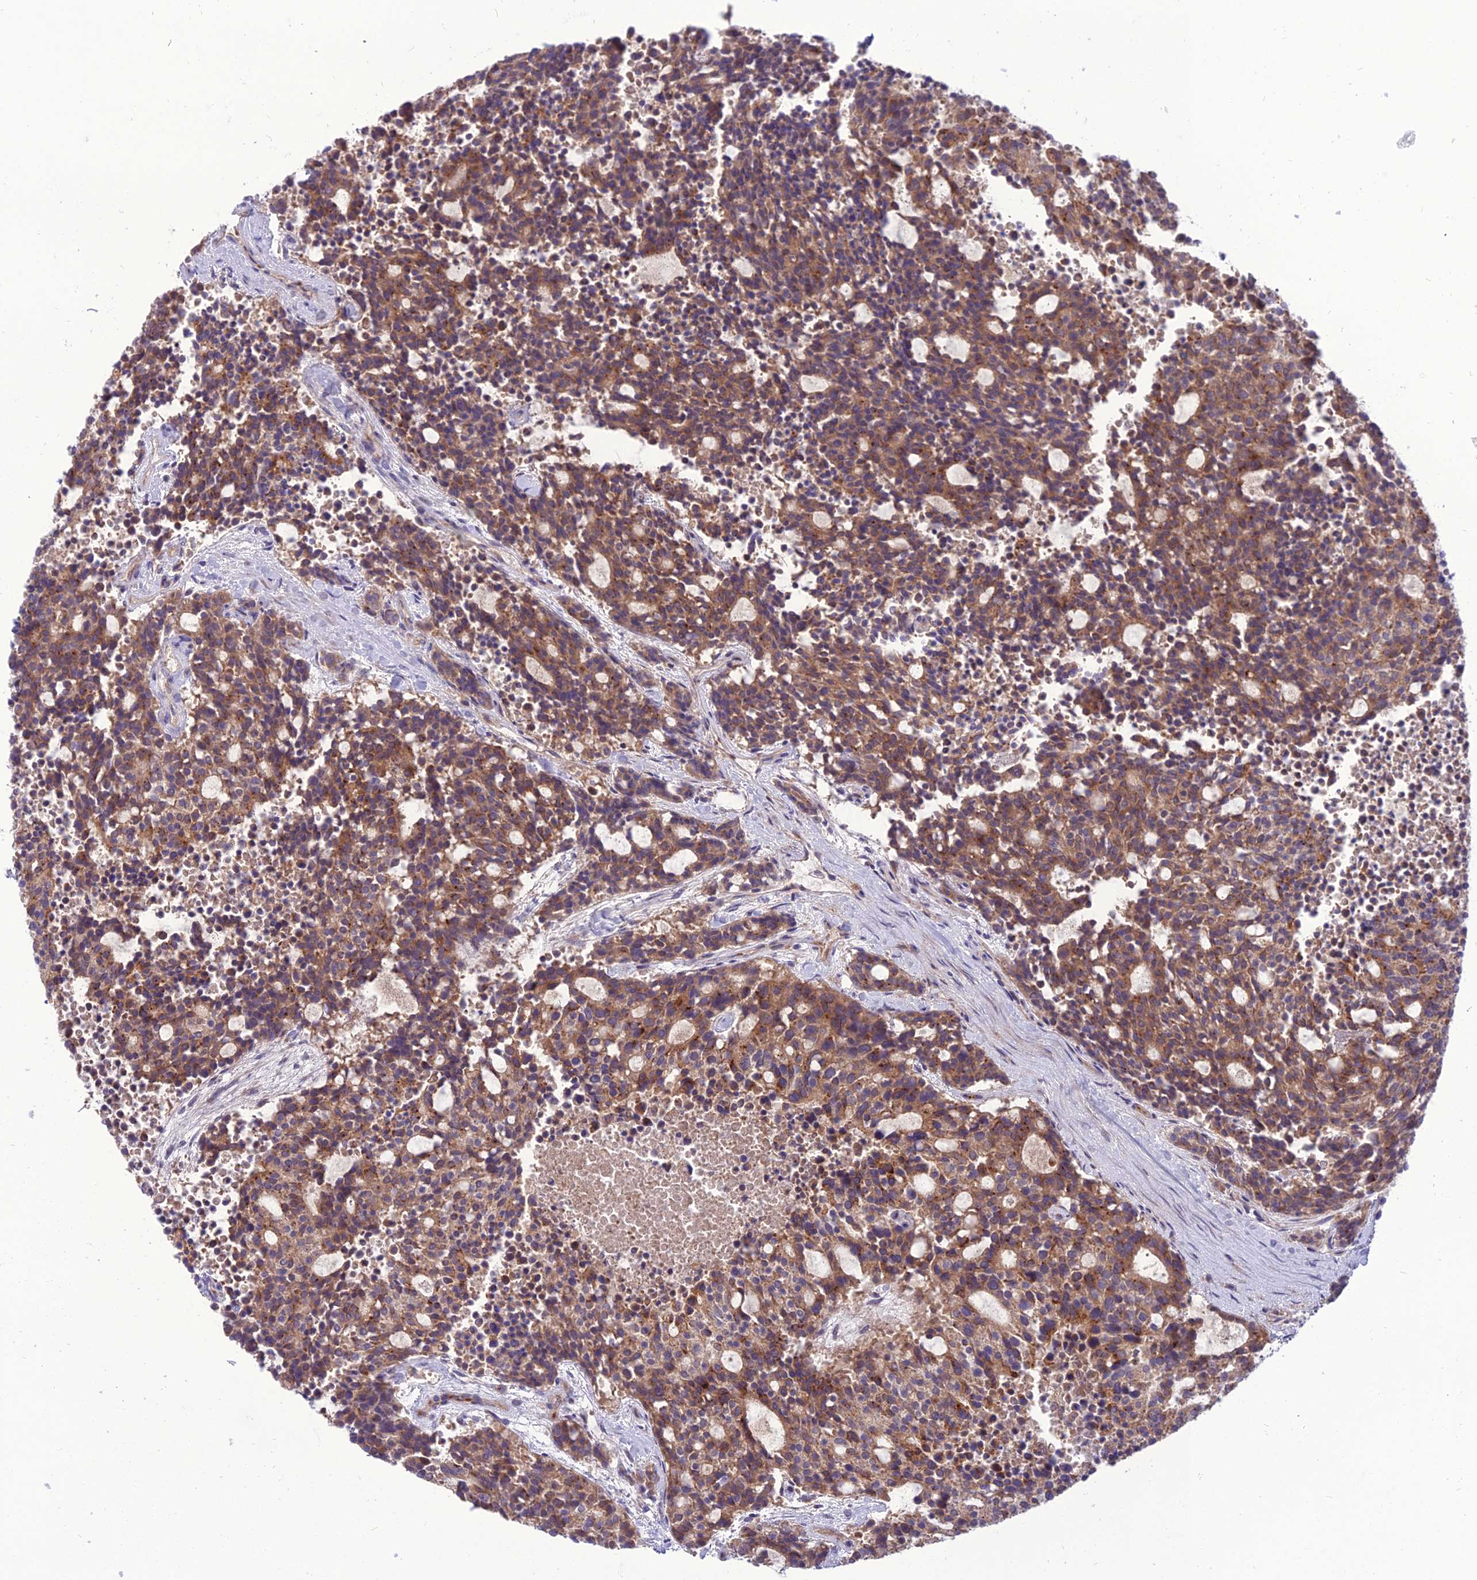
{"staining": {"intensity": "moderate", "quantity": ">75%", "location": "cytoplasmic/membranous"}, "tissue": "carcinoid", "cell_type": "Tumor cells", "image_type": "cancer", "snomed": [{"axis": "morphology", "description": "Carcinoid, malignant, NOS"}, {"axis": "topography", "description": "Pancreas"}], "caption": "Protein staining of carcinoid tissue demonstrates moderate cytoplasmic/membranous expression in approximately >75% of tumor cells. (DAB (3,3'-diaminobenzidine) IHC with brightfield microscopy, high magnification).", "gene": "SPRYD7", "patient": {"sex": "female", "age": 54}}